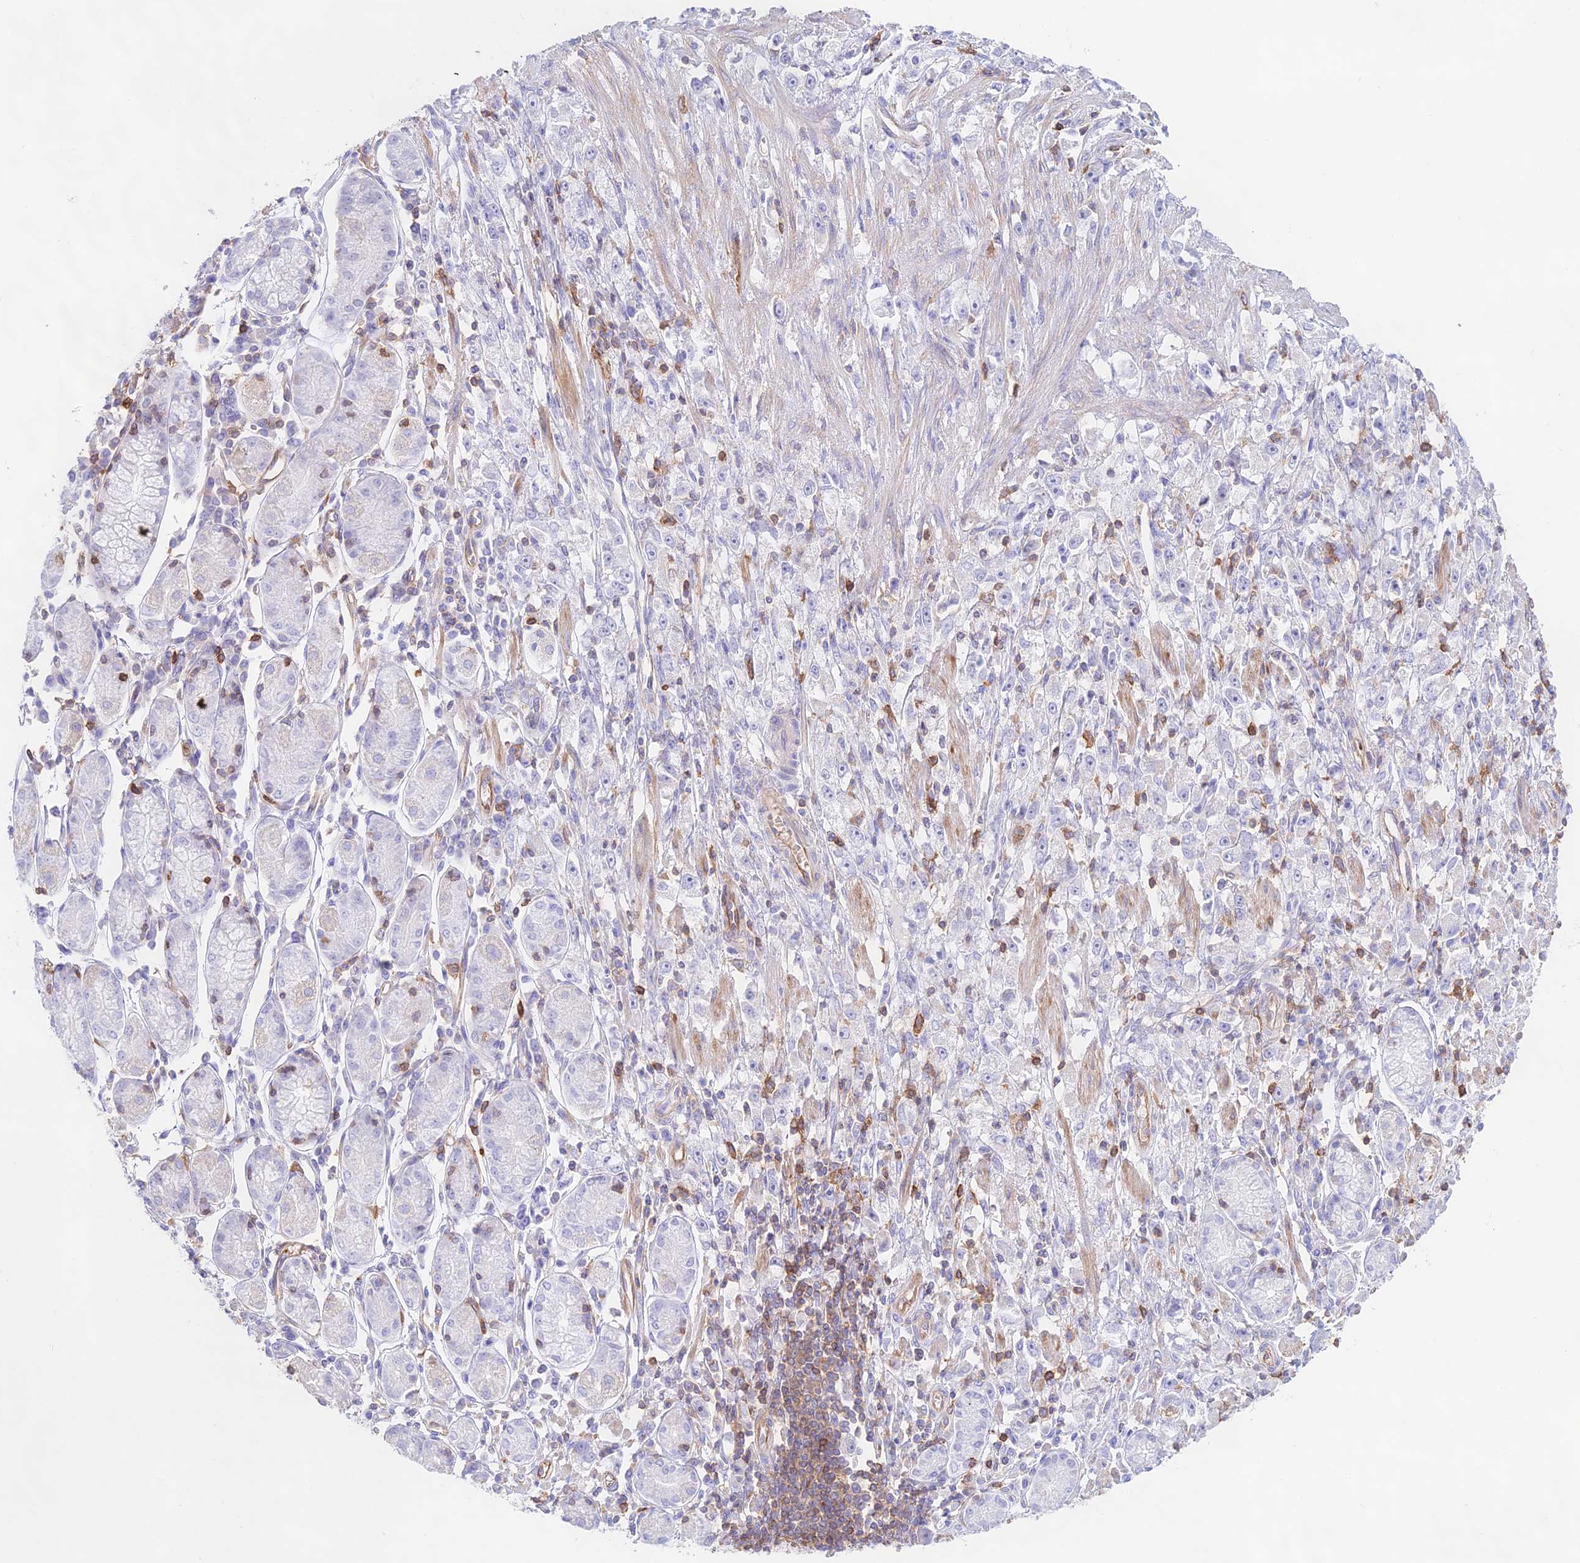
{"staining": {"intensity": "negative", "quantity": "none", "location": "none"}, "tissue": "stomach cancer", "cell_type": "Tumor cells", "image_type": "cancer", "snomed": [{"axis": "morphology", "description": "Adenocarcinoma, NOS"}, {"axis": "topography", "description": "Stomach"}], "caption": "High magnification brightfield microscopy of adenocarcinoma (stomach) stained with DAB (brown) and counterstained with hematoxylin (blue): tumor cells show no significant expression.", "gene": "DENND1C", "patient": {"sex": "female", "age": 59}}